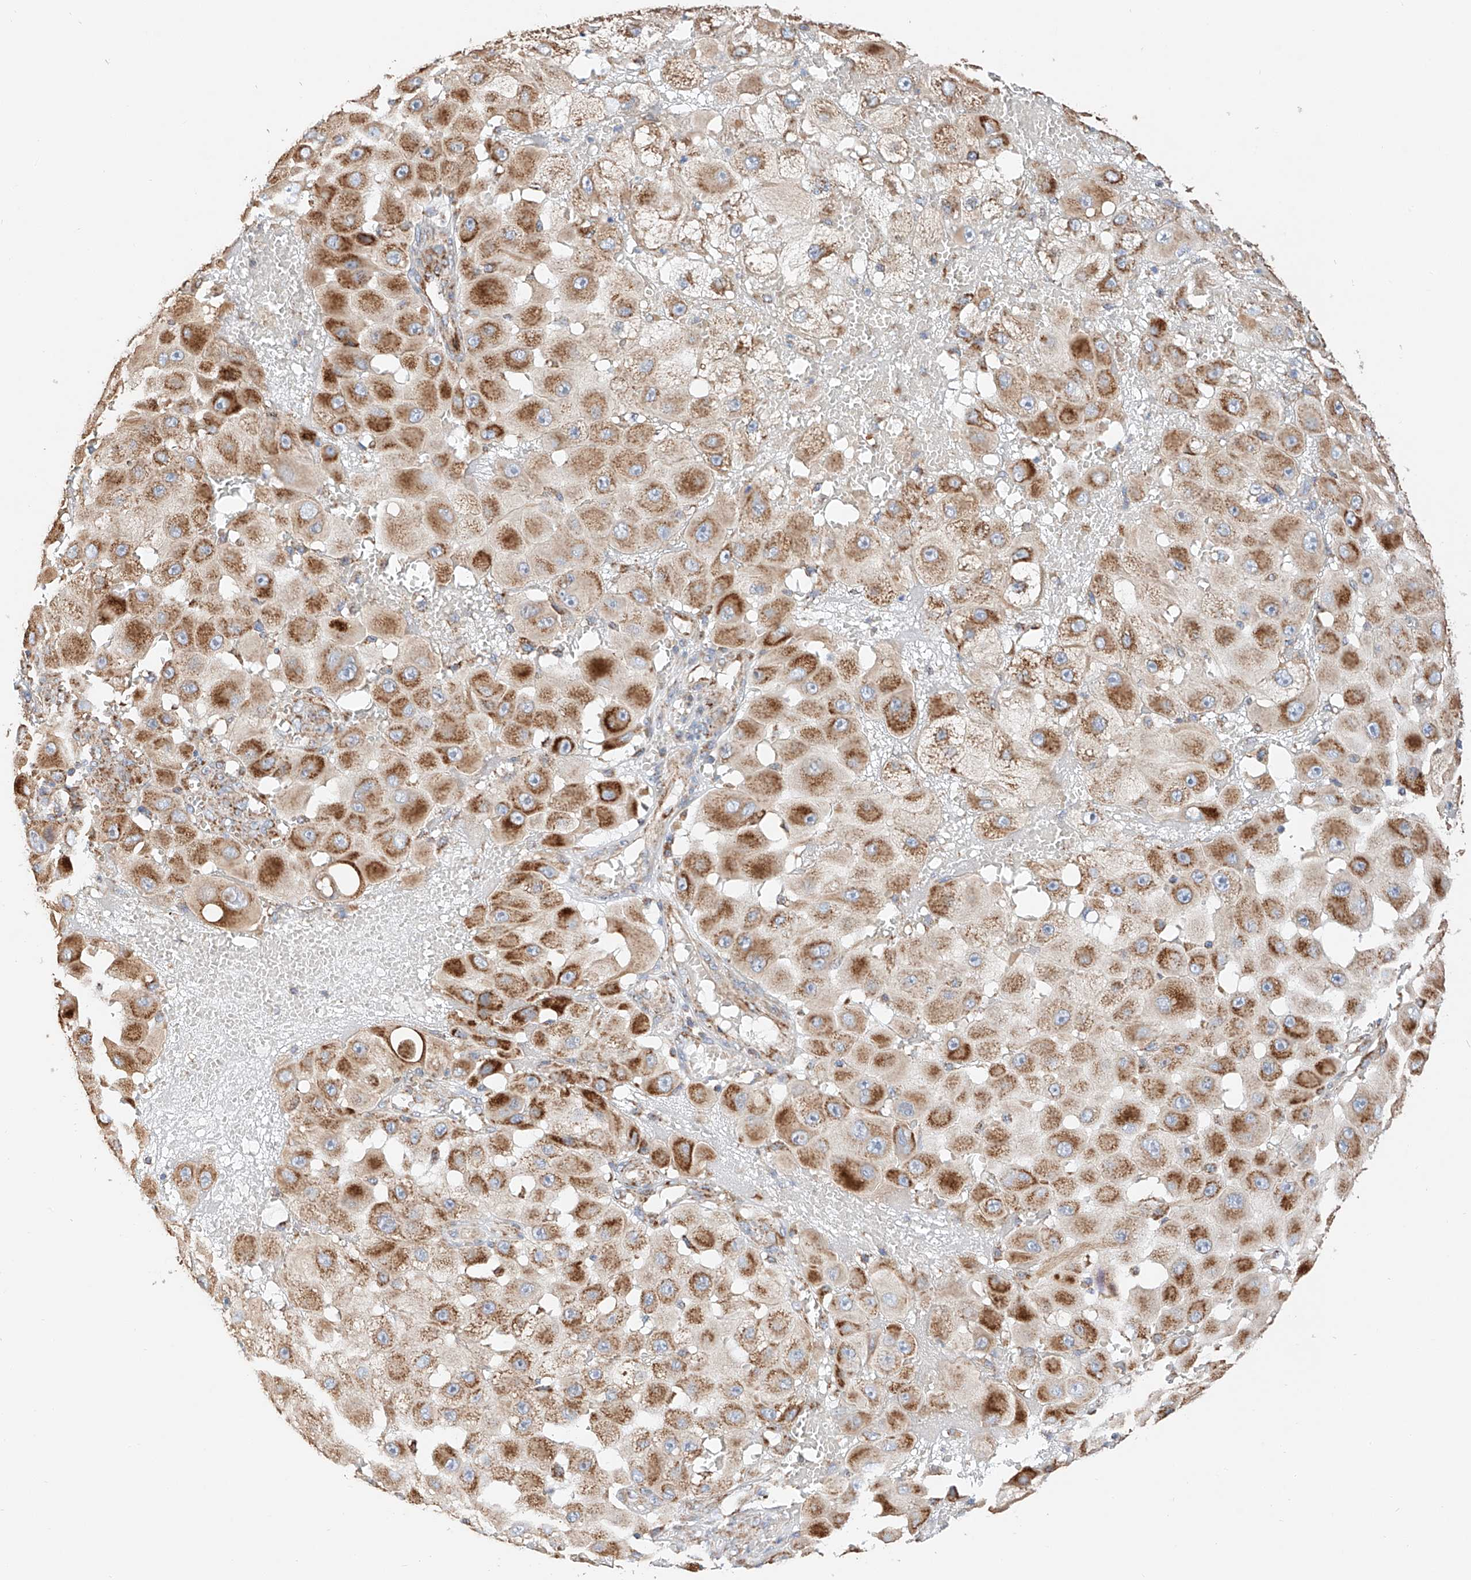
{"staining": {"intensity": "moderate", "quantity": ">75%", "location": "cytoplasmic/membranous"}, "tissue": "melanoma", "cell_type": "Tumor cells", "image_type": "cancer", "snomed": [{"axis": "morphology", "description": "Malignant melanoma, NOS"}, {"axis": "topography", "description": "Skin"}], "caption": "Protein analysis of malignant melanoma tissue shows moderate cytoplasmic/membranous expression in approximately >75% of tumor cells.", "gene": "NDUFV3", "patient": {"sex": "female", "age": 81}}